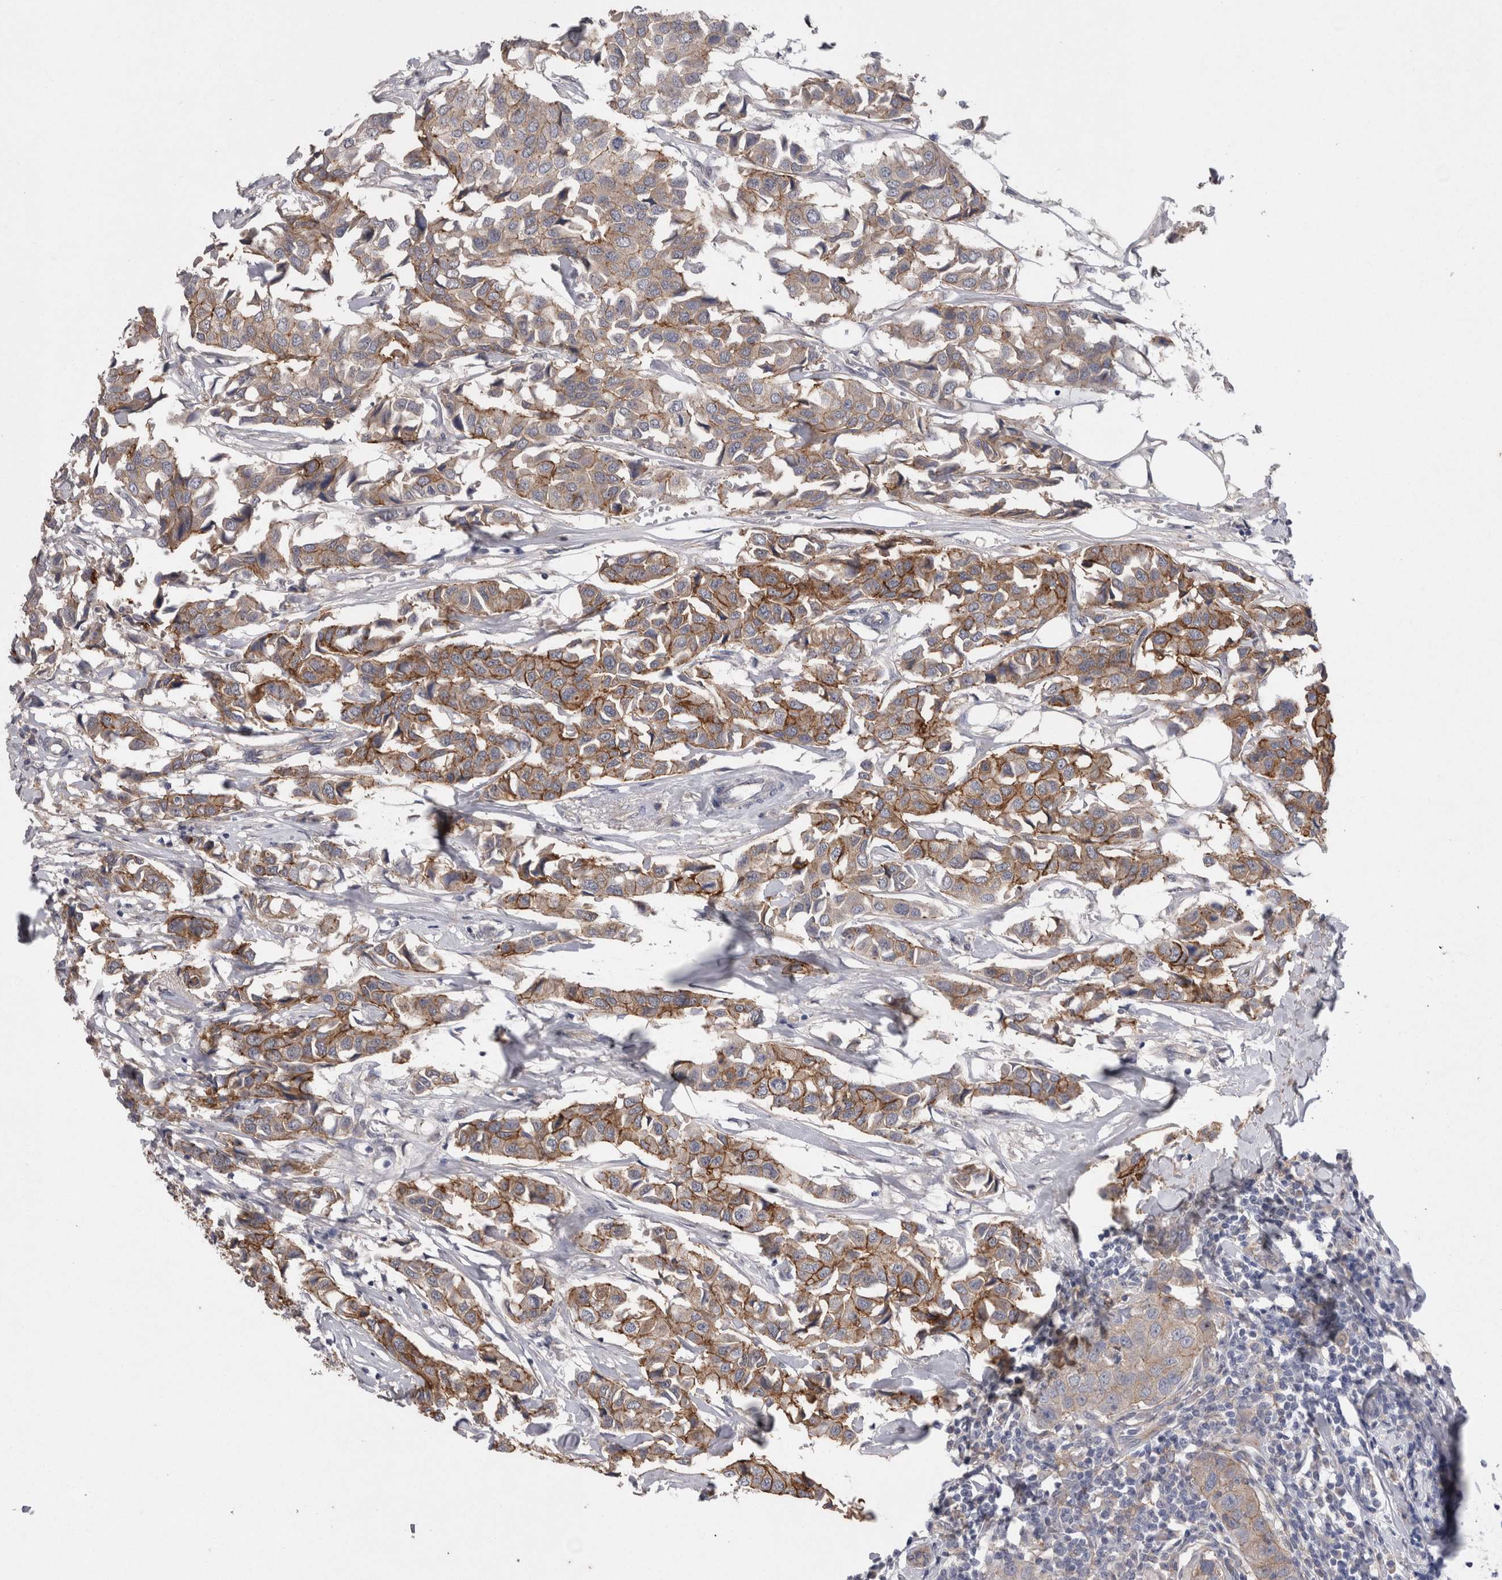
{"staining": {"intensity": "moderate", "quantity": ">75%", "location": "cytoplasmic/membranous"}, "tissue": "breast cancer", "cell_type": "Tumor cells", "image_type": "cancer", "snomed": [{"axis": "morphology", "description": "Duct carcinoma"}, {"axis": "topography", "description": "Breast"}], "caption": "A photomicrograph of breast infiltrating ductal carcinoma stained for a protein exhibits moderate cytoplasmic/membranous brown staining in tumor cells. The protein of interest is stained brown, and the nuclei are stained in blue (DAB (3,3'-diaminobenzidine) IHC with brightfield microscopy, high magnification).", "gene": "NECTIN2", "patient": {"sex": "female", "age": 80}}